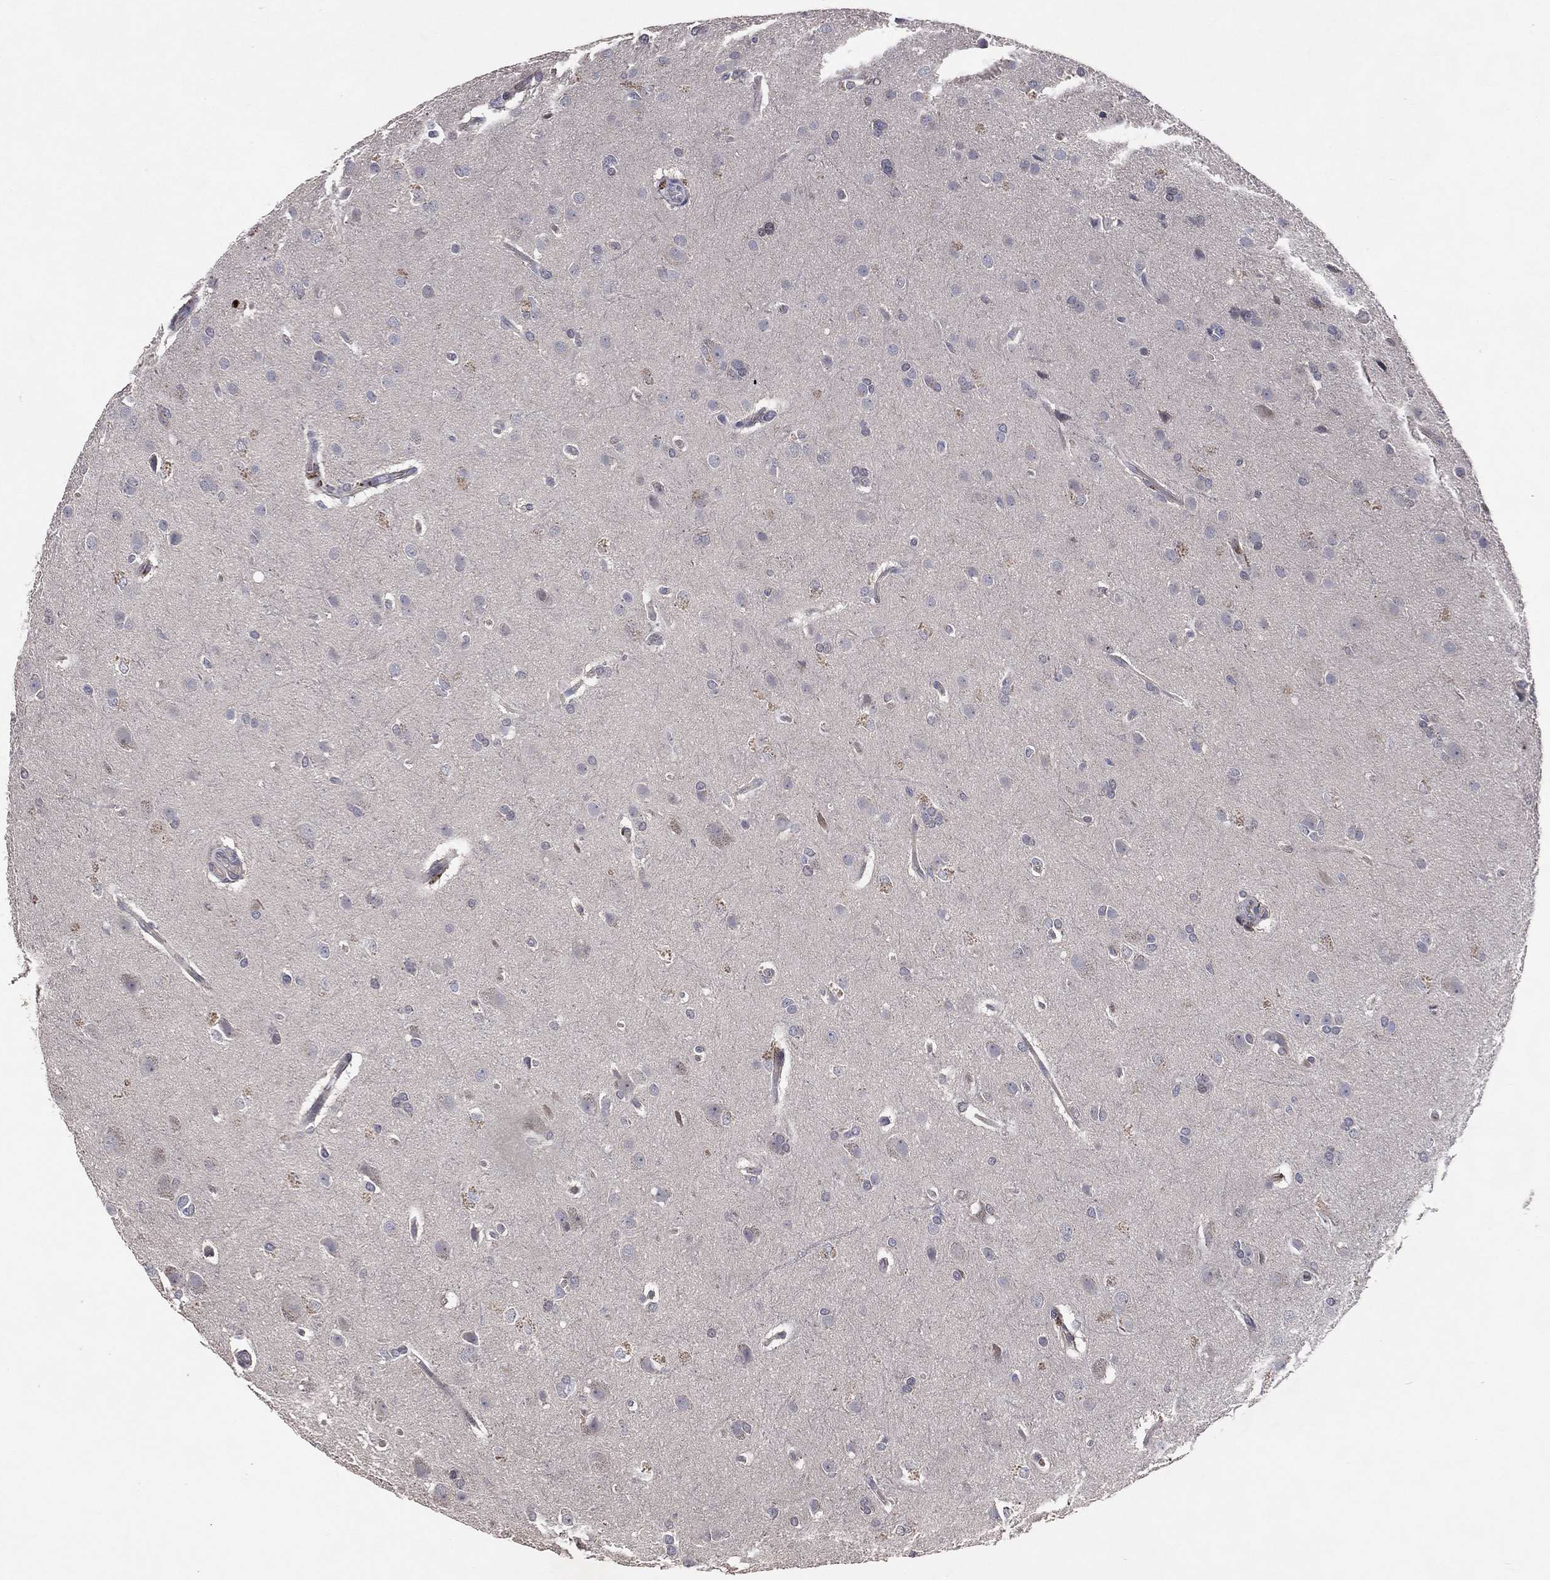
{"staining": {"intensity": "negative", "quantity": "none", "location": "none"}, "tissue": "glioma", "cell_type": "Tumor cells", "image_type": "cancer", "snomed": [{"axis": "morphology", "description": "Glioma, malignant, High grade"}, {"axis": "topography", "description": "Brain"}], "caption": "Protein analysis of glioma displays no significant staining in tumor cells.", "gene": "DNAH7", "patient": {"sex": "male", "age": 68}}